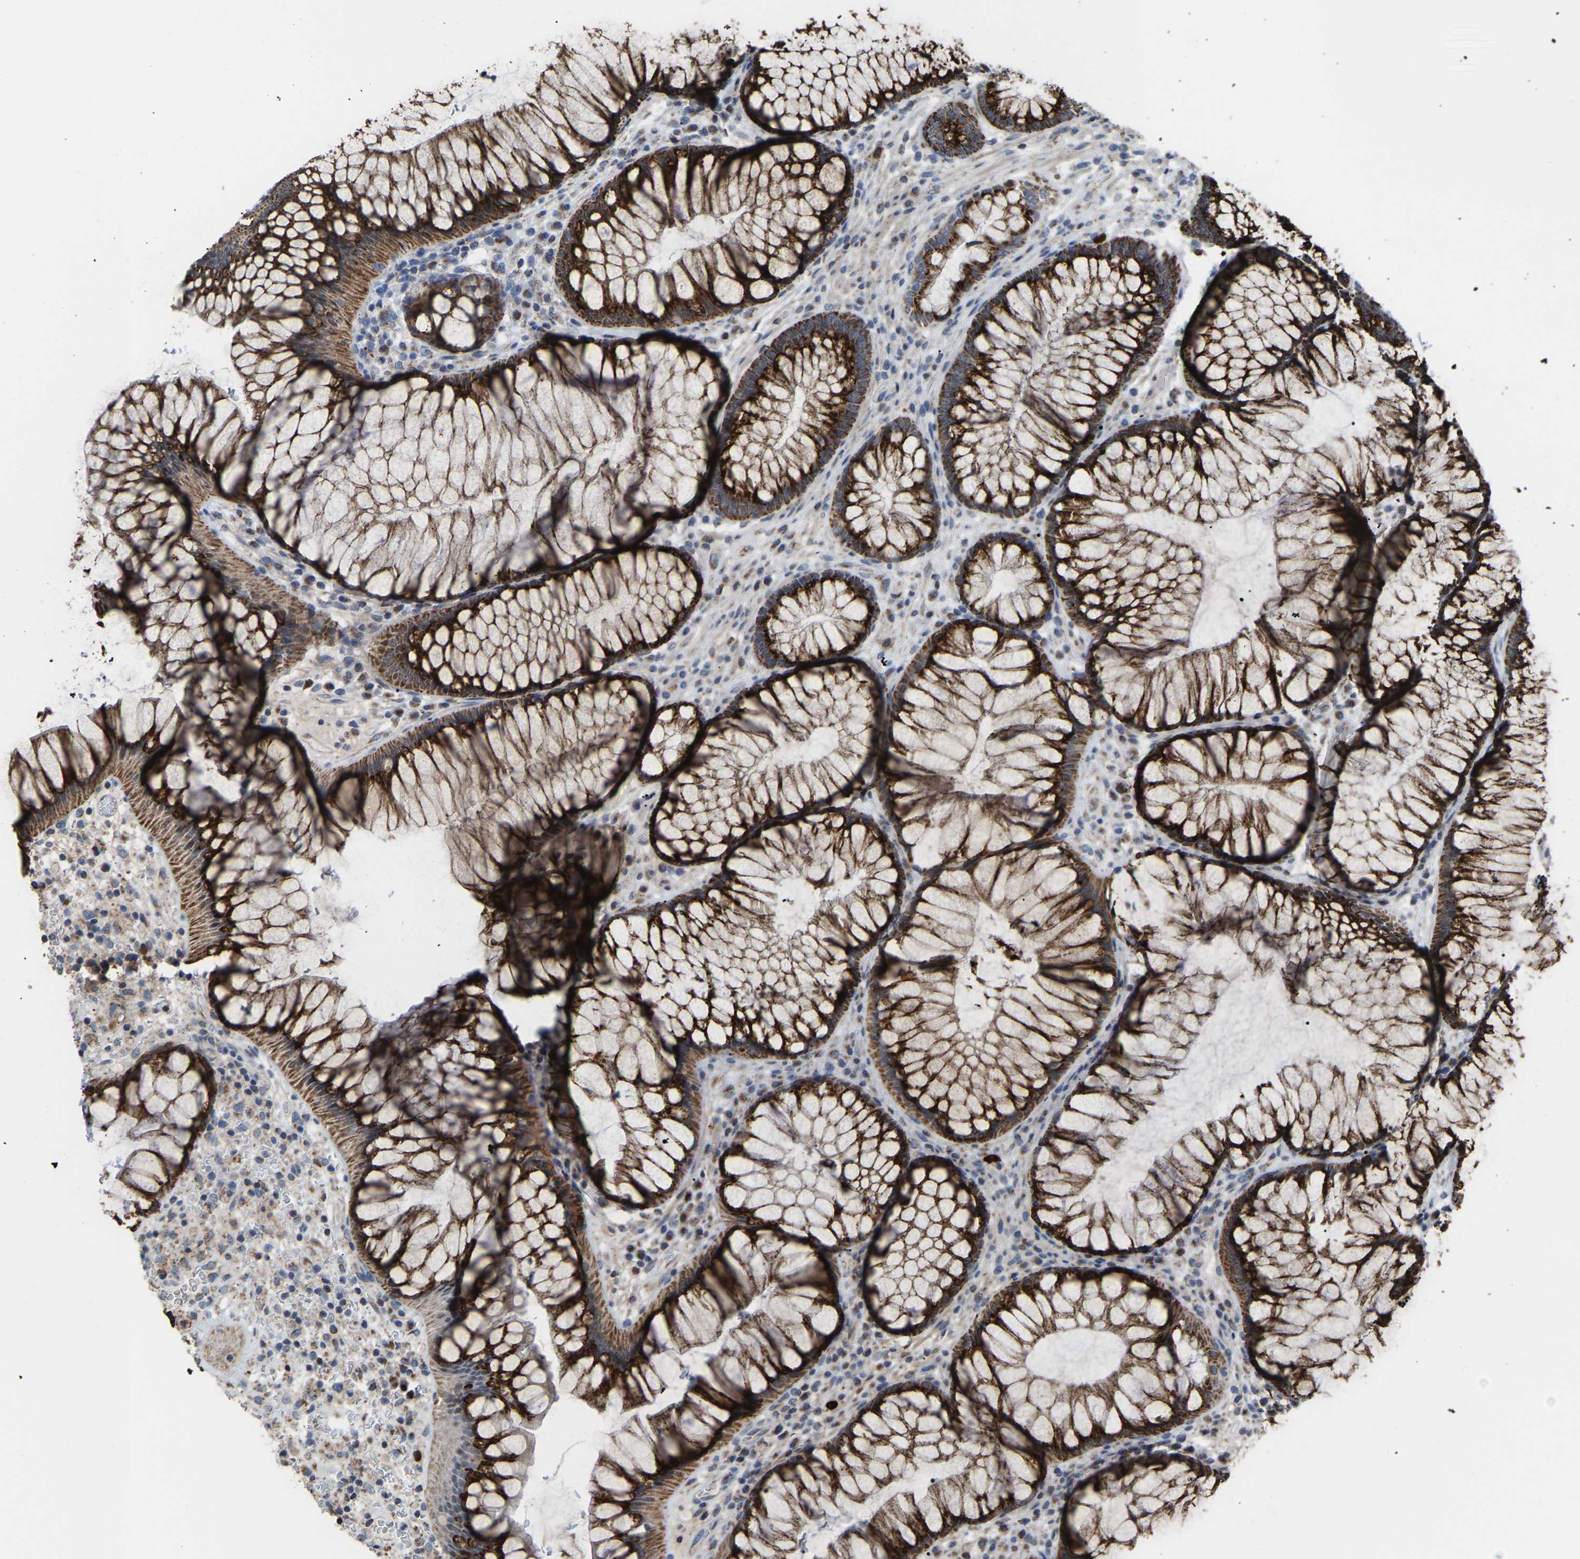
{"staining": {"intensity": "strong", "quantity": ">75%", "location": "cytoplasmic/membranous"}, "tissue": "rectum", "cell_type": "Glandular cells", "image_type": "normal", "snomed": [{"axis": "morphology", "description": "Normal tissue, NOS"}, {"axis": "topography", "description": "Rectum"}], "caption": "Immunohistochemical staining of unremarkable rectum reveals >75% levels of strong cytoplasmic/membranous protein staining in about >75% of glandular cells.", "gene": "CANT1", "patient": {"sex": "male", "age": 51}}